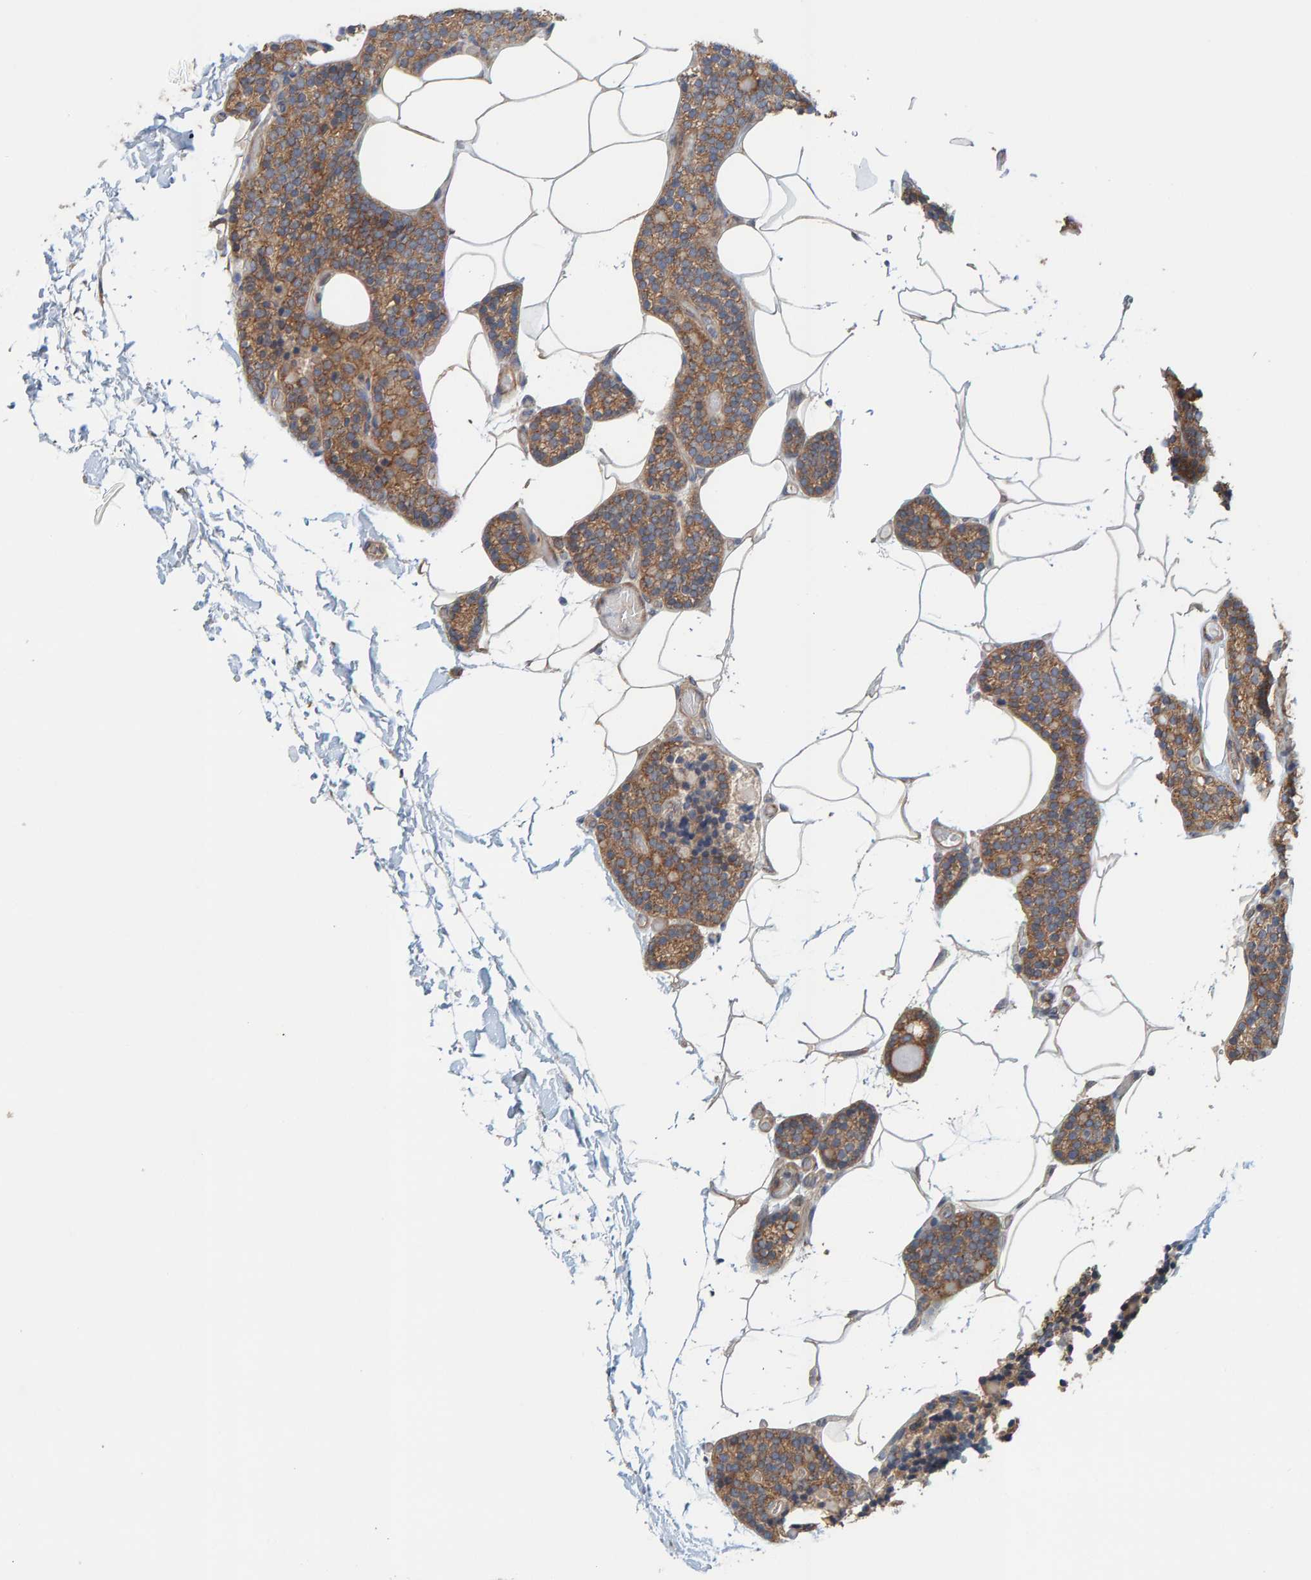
{"staining": {"intensity": "moderate", "quantity": ">75%", "location": "cytoplasmic/membranous"}, "tissue": "parathyroid gland", "cell_type": "Glandular cells", "image_type": "normal", "snomed": [{"axis": "morphology", "description": "Normal tissue, NOS"}, {"axis": "topography", "description": "Parathyroid gland"}], "caption": "DAB immunohistochemical staining of normal human parathyroid gland shows moderate cytoplasmic/membranous protein staining in approximately >75% of glandular cells. (IHC, brightfield microscopy, high magnification).", "gene": "UBAP1", "patient": {"sex": "male", "age": 52}}